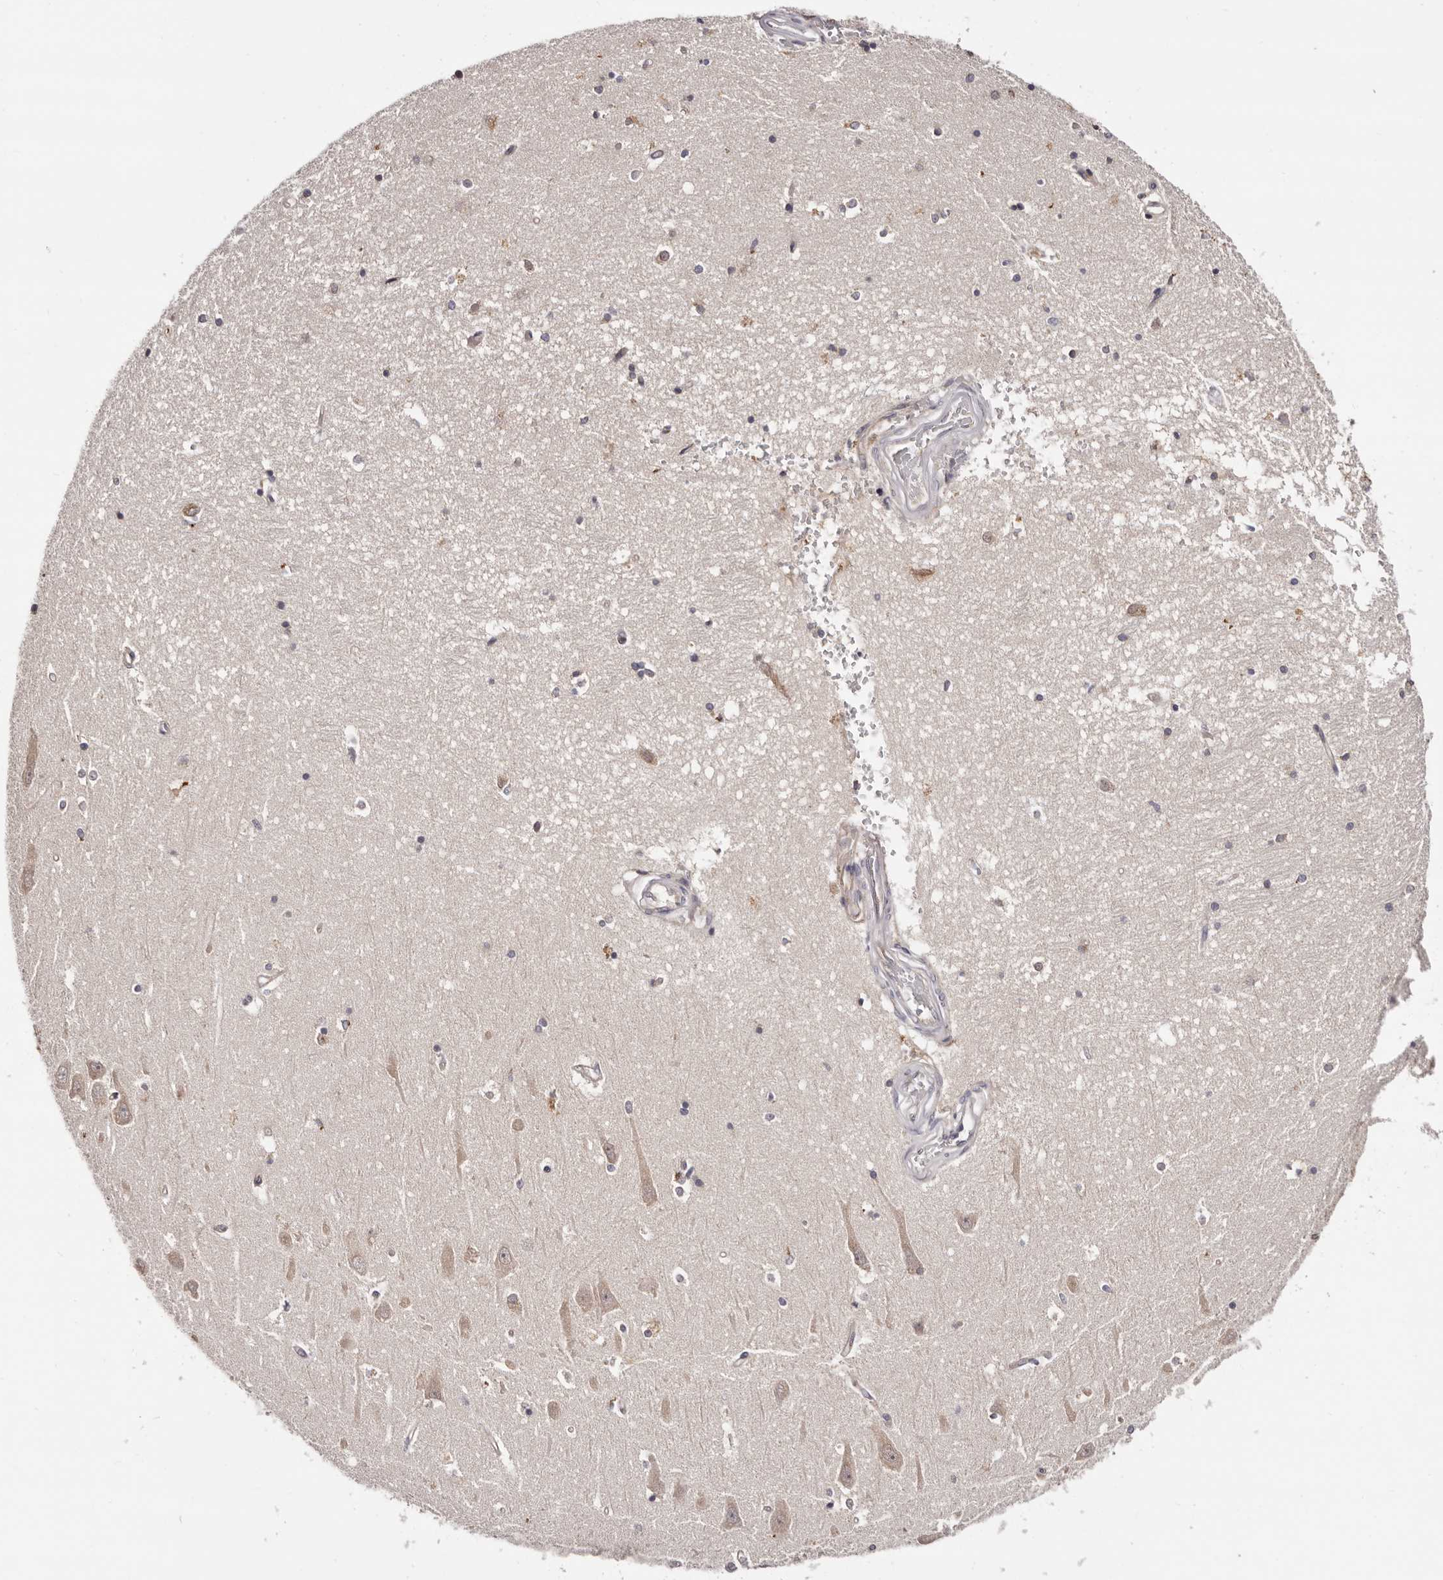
{"staining": {"intensity": "weak", "quantity": "<25%", "location": "cytoplasmic/membranous"}, "tissue": "hippocampus", "cell_type": "Glial cells", "image_type": "normal", "snomed": [{"axis": "morphology", "description": "Normal tissue, NOS"}, {"axis": "topography", "description": "Hippocampus"}], "caption": "Immunohistochemistry (IHC) micrograph of benign hippocampus stained for a protein (brown), which shows no positivity in glial cells. The staining was performed using DAB to visualize the protein expression in brown, while the nuclei were stained in blue with hematoxylin (Magnification: 20x).", "gene": "DACT2", "patient": {"sex": "male", "age": 45}}